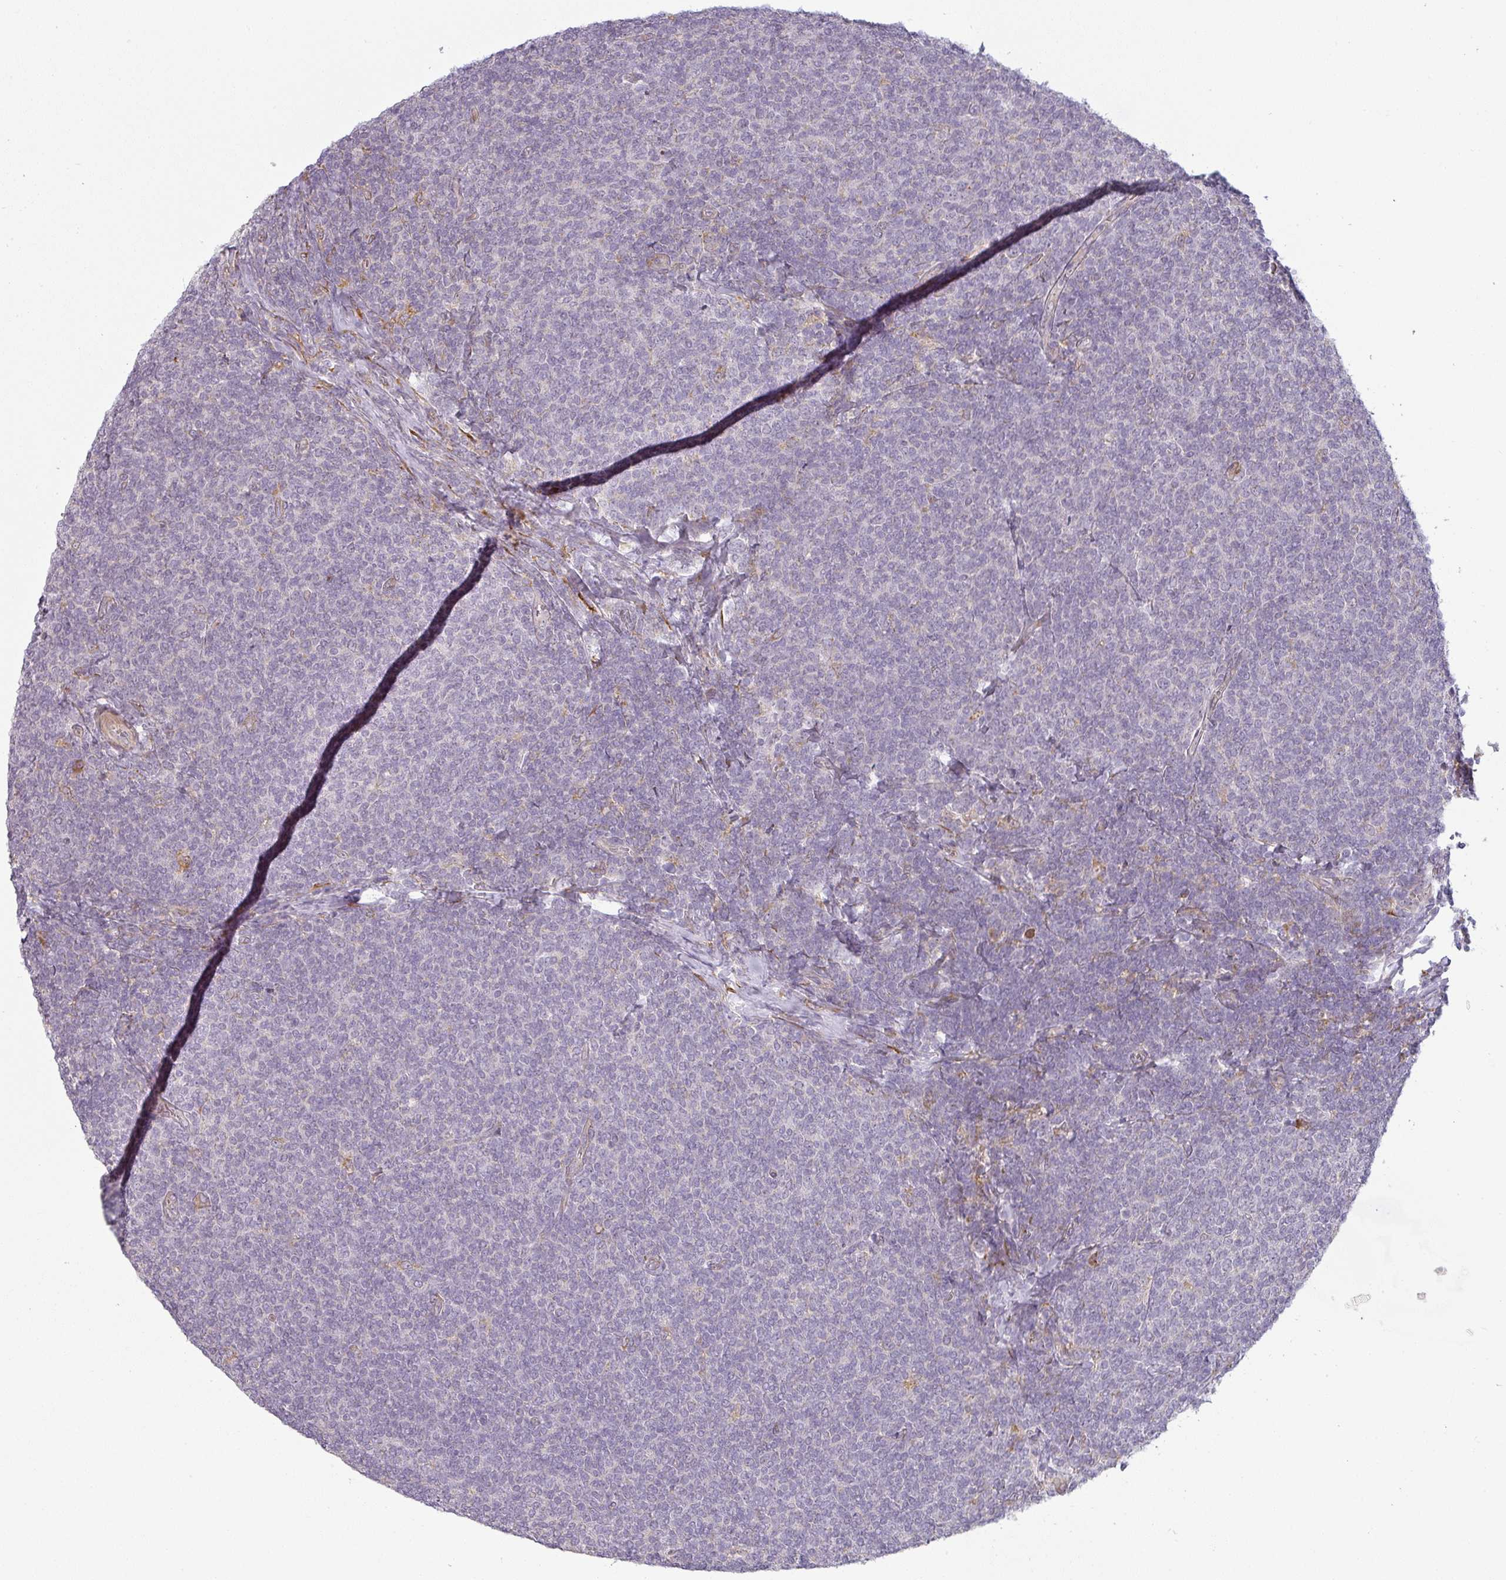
{"staining": {"intensity": "negative", "quantity": "none", "location": "none"}, "tissue": "lymphoma", "cell_type": "Tumor cells", "image_type": "cancer", "snomed": [{"axis": "morphology", "description": "Malignant lymphoma, non-Hodgkin's type, Low grade"}, {"axis": "topography", "description": "Lymph node"}], "caption": "A photomicrograph of human malignant lymphoma, non-Hodgkin's type (low-grade) is negative for staining in tumor cells.", "gene": "CCDC144A", "patient": {"sex": "male", "age": 52}}